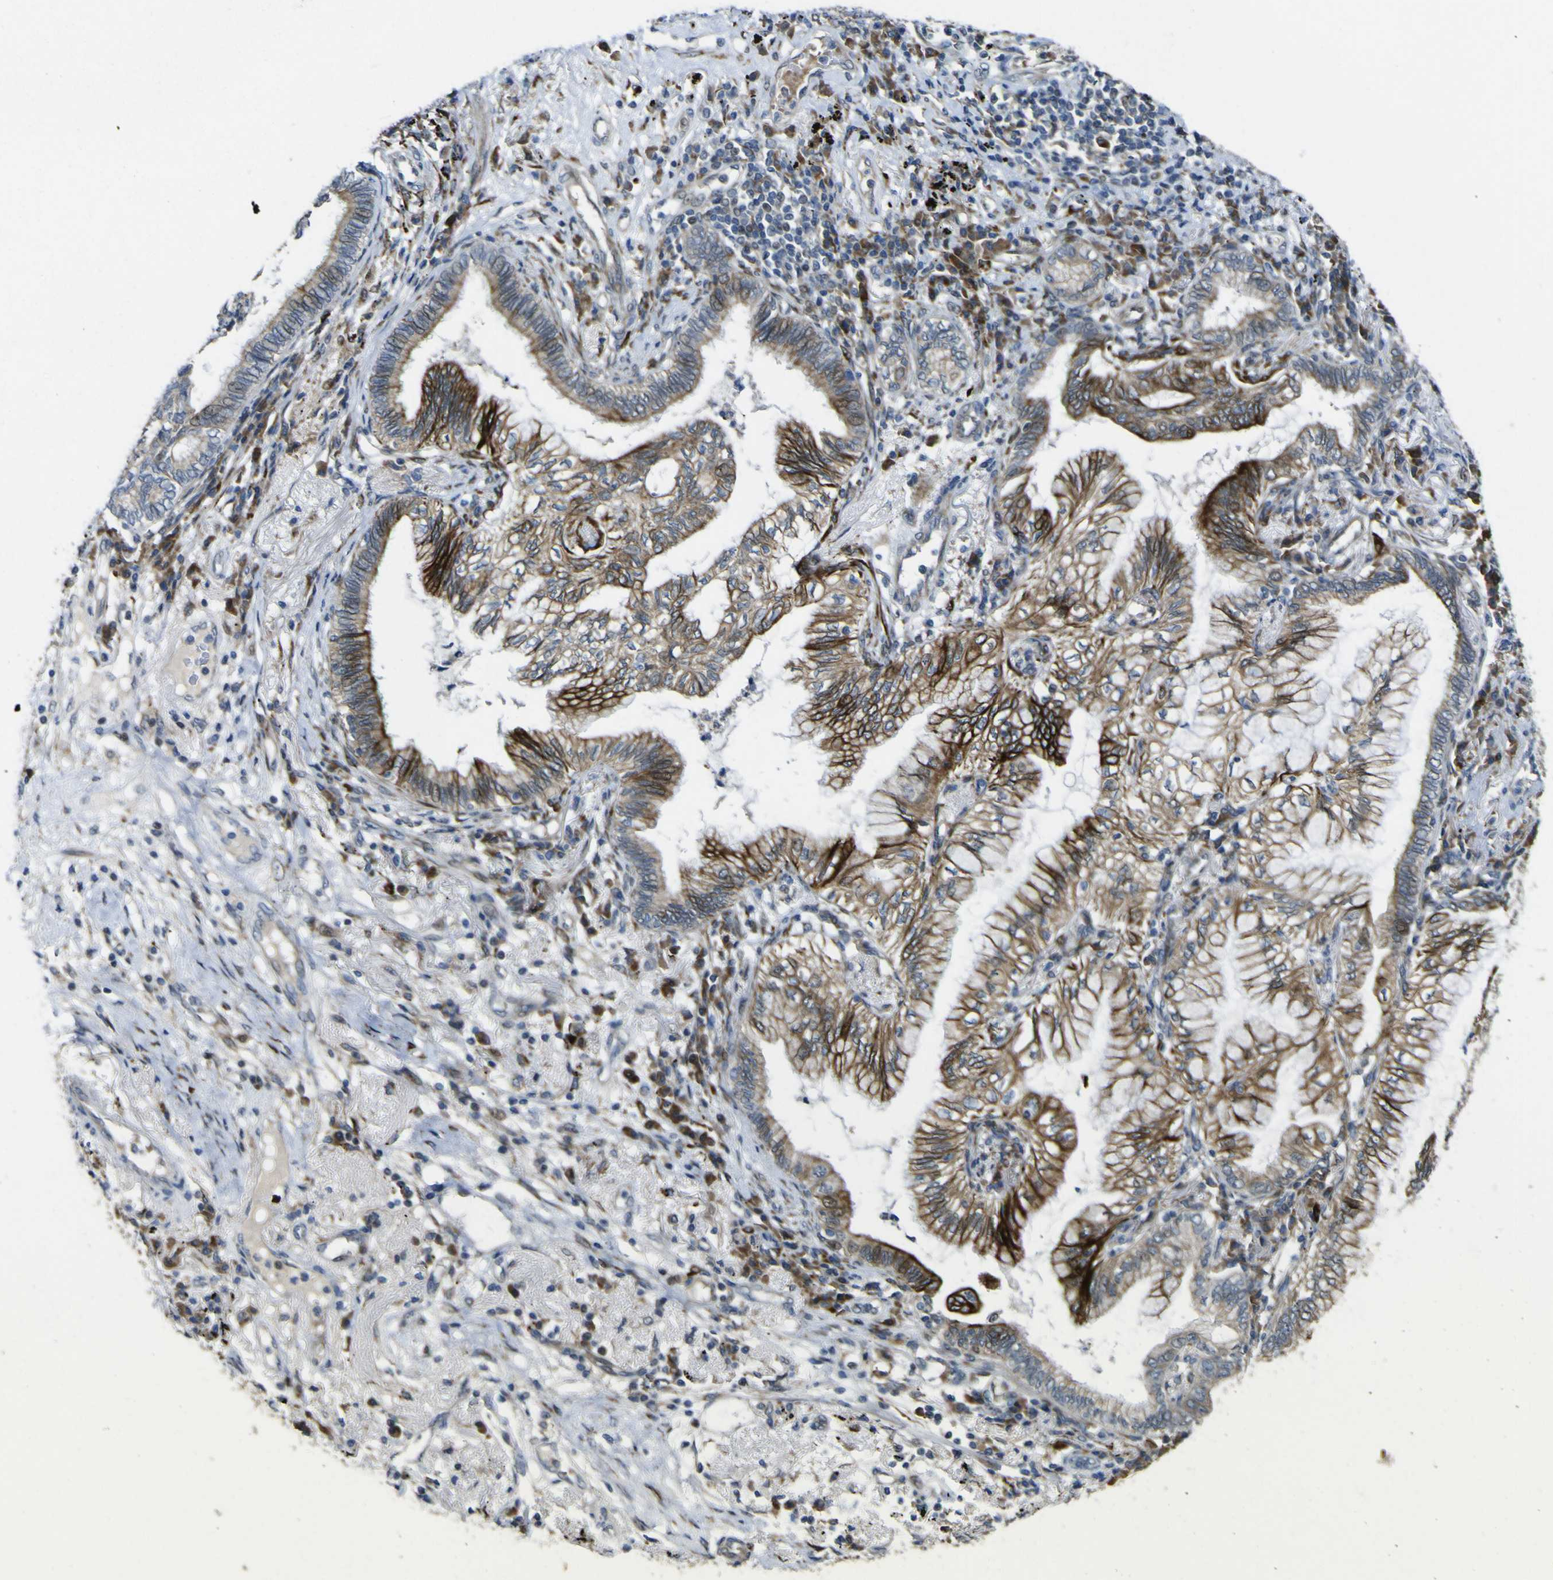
{"staining": {"intensity": "strong", "quantity": ">75%", "location": "cytoplasmic/membranous"}, "tissue": "lung cancer", "cell_type": "Tumor cells", "image_type": "cancer", "snomed": [{"axis": "morphology", "description": "Normal tissue, NOS"}, {"axis": "morphology", "description": "Adenocarcinoma, NOS"}, {"axis": "topography", "description": "Bronchus"}, {"axis": "topography", "description": "Lung"}], "caption": "A brown stain highlights strong cytoplasmic/membranous expression of a protein in adenocarcinoma (lung) tumor cells.", "gene": "LBHD1", "patient": {"sex": "female", "age": 70}}